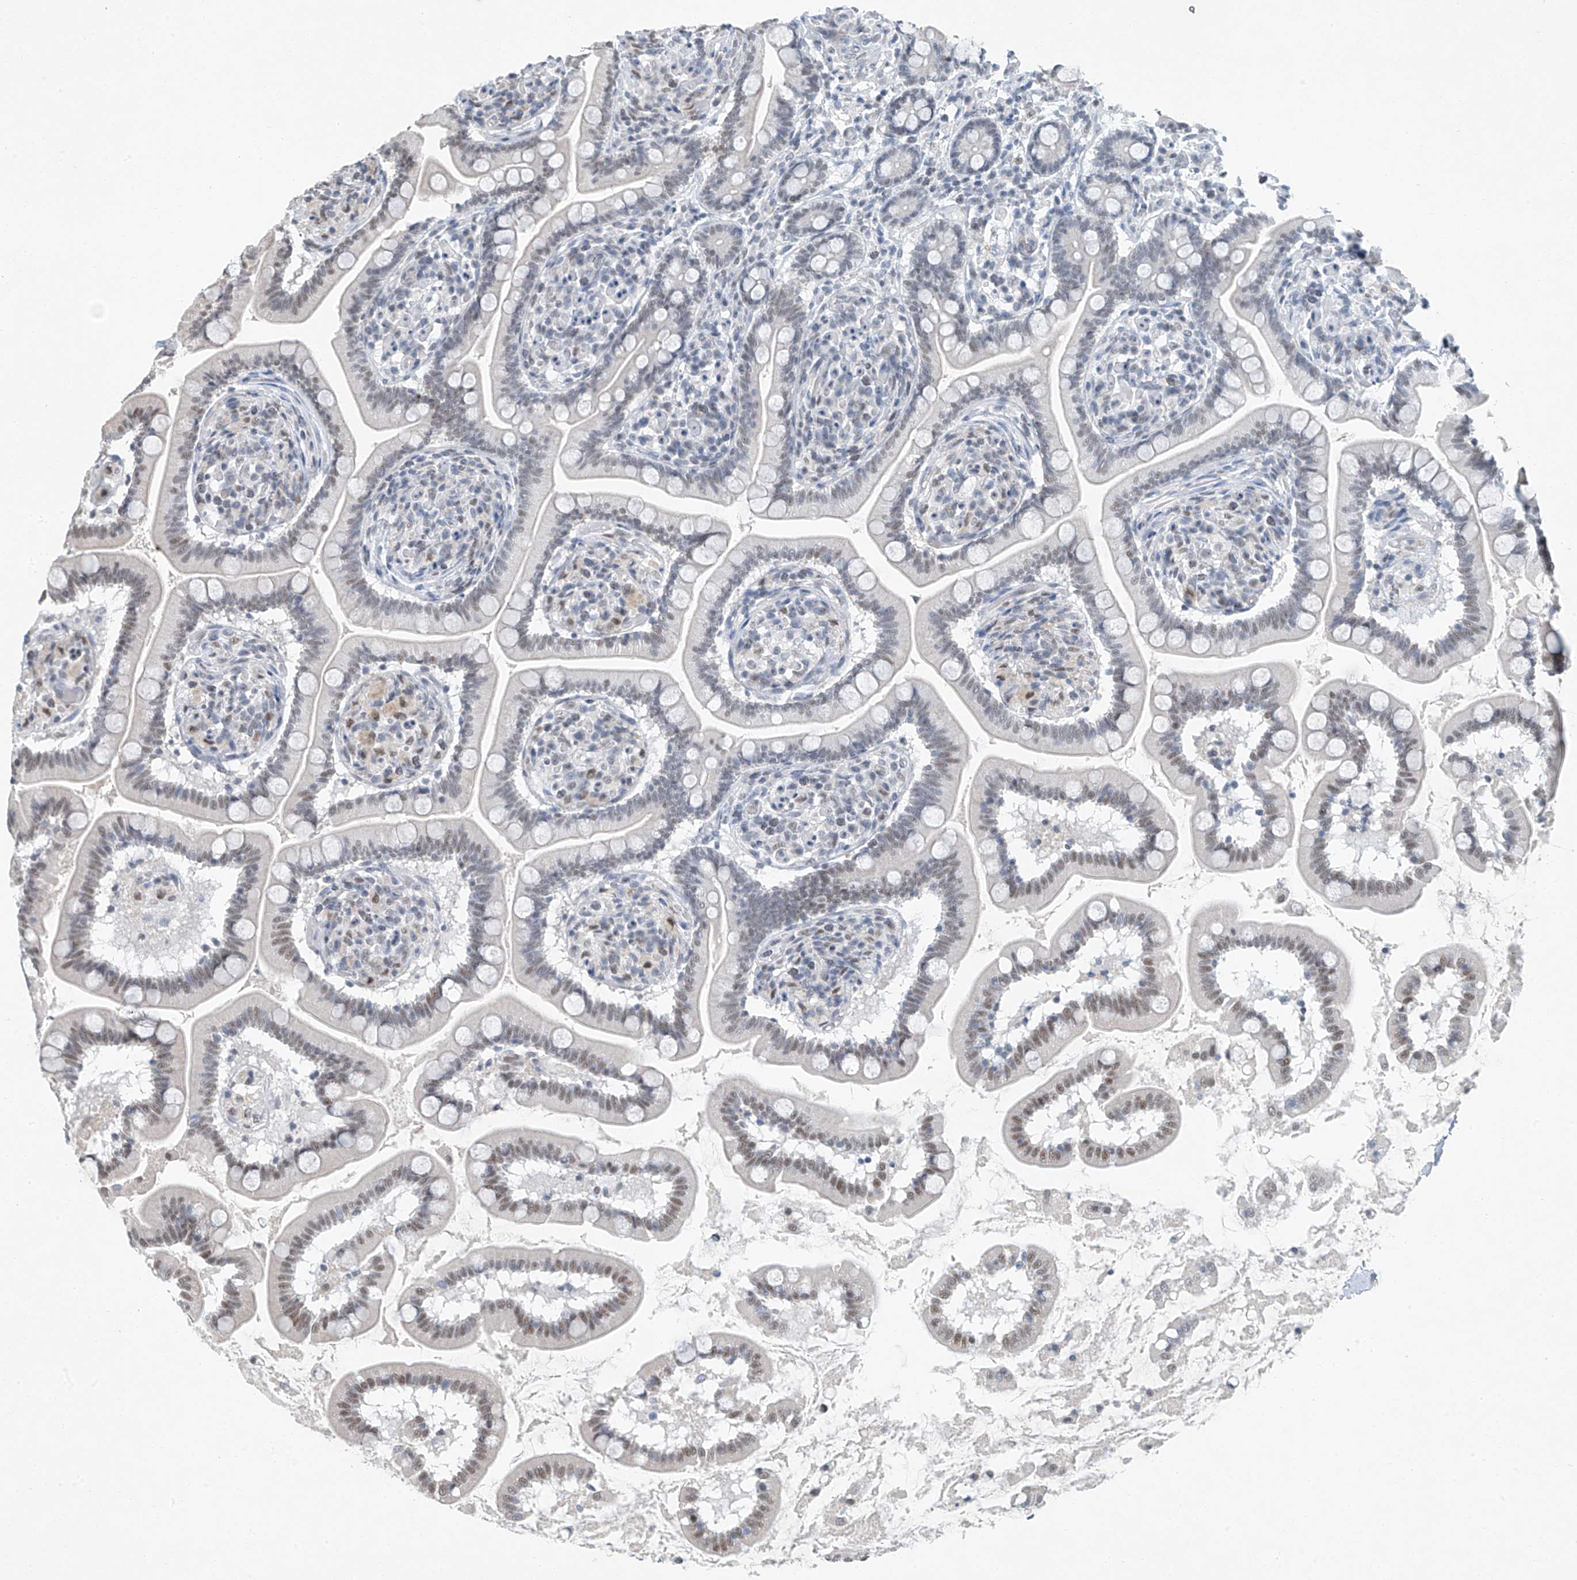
{"staining": {"intensity": "weak", "quantity": "<25%", "location": "nuclear"}, "tissue": "small intestine", "cell_type": "Glandular cells", "image_type": "normal", "snomed": [{"axis": "morphology", "description": "Normal tissue, NOS"}, {"axis": "topography", "description": "Small intestine"}], "caption": "Glandular cells are negative for protein expression in unremarkable human small intestine. (Brightfield microscopy of DAB immunohistochemistry (IHC) at high magnification).", "gene": "TAF8", "patient": {"sex": "female", "age": 64}}